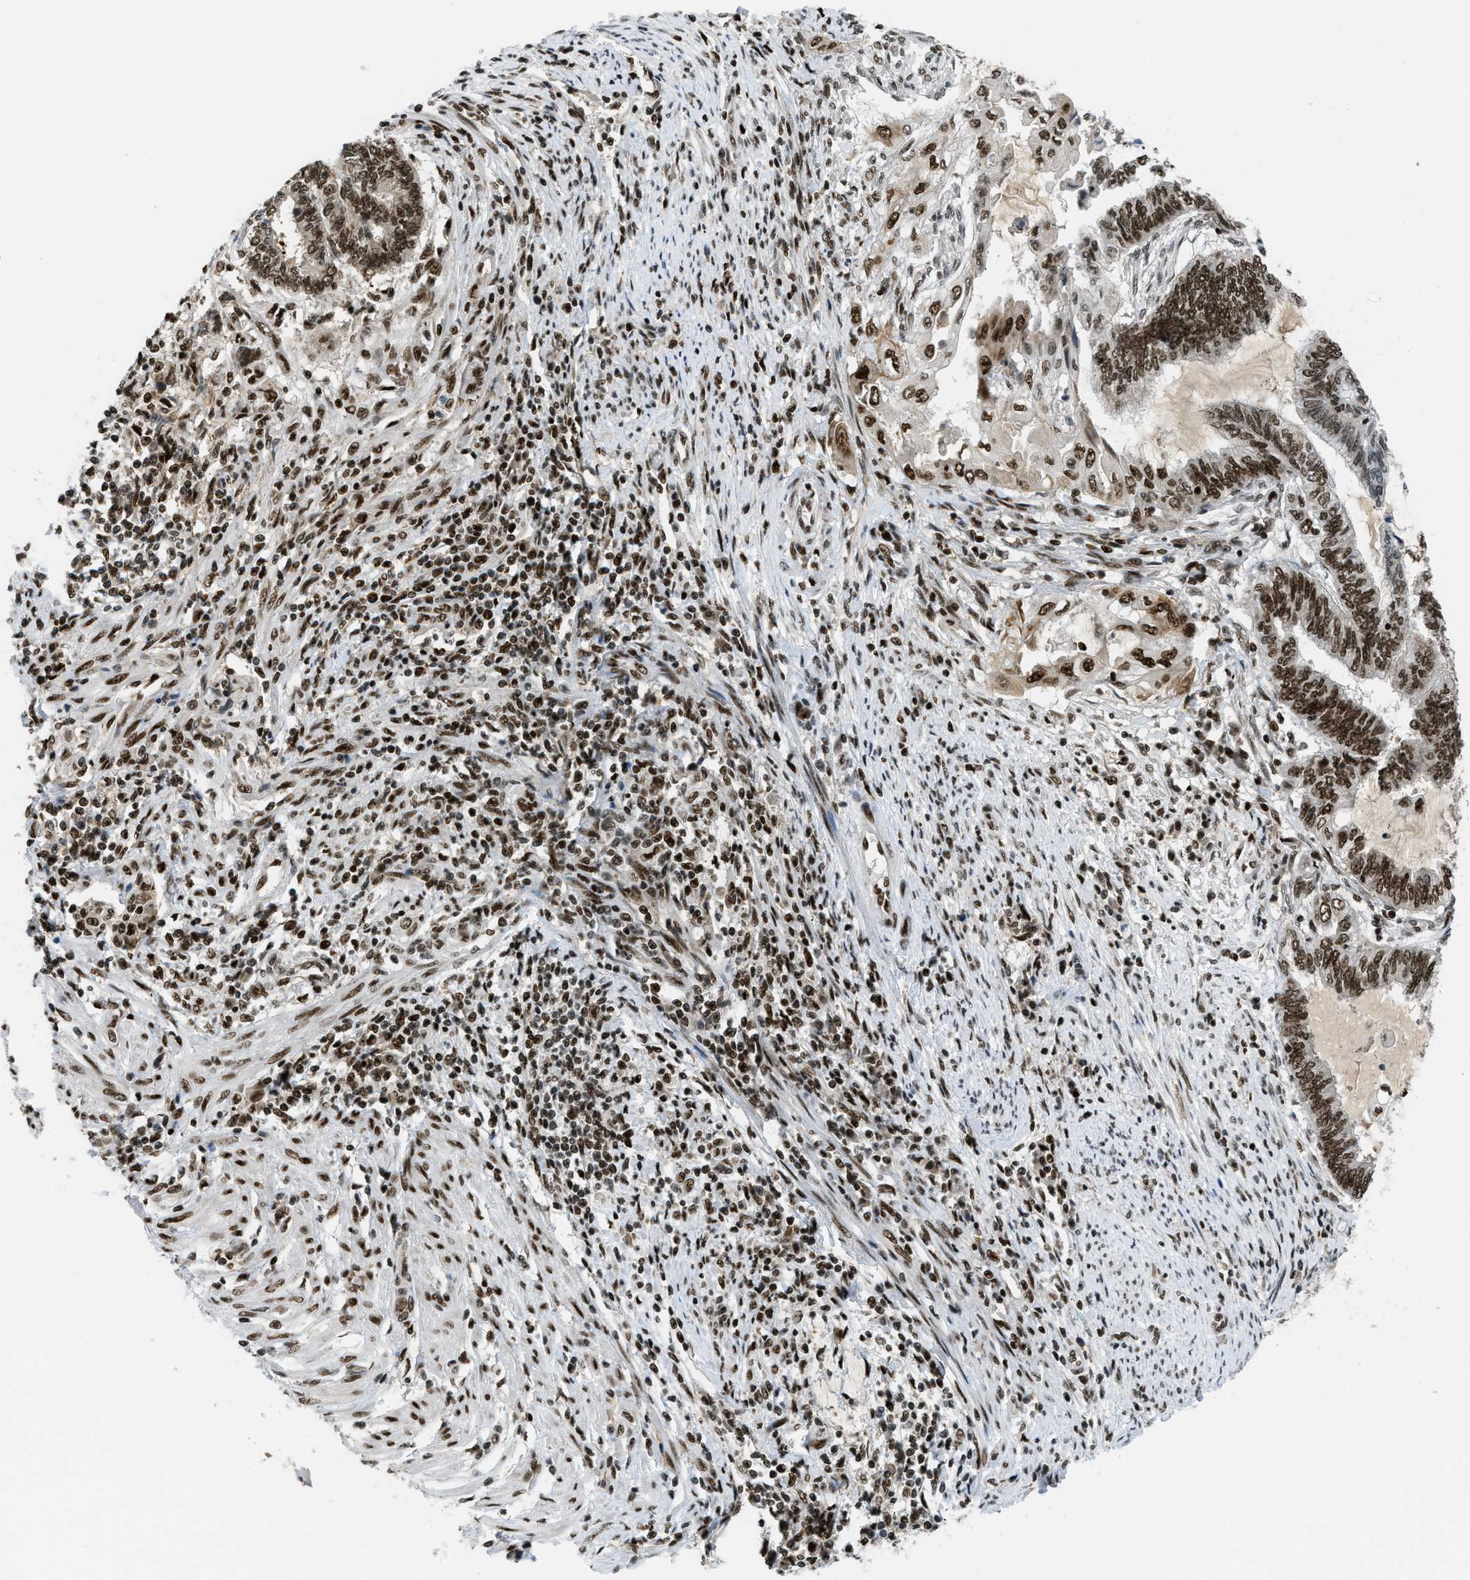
{"staining": {"intensity": "strong", "quantity": ">75%", "location": "nuclear"}, "tissue": "endometrial cancer", "cell_type": "Tumor cells", "image_type": "cancer", "snomed": [{"axis": "morphology", "description": "Adenocarcinoma, NOS"}, {"axis": "topography", "description": "Uterus"}, {"axis": "topography", "description": "Endometrium"}], "caption": "Strong nuclear protein positivity is seen in about >75% of tumor cells in endometrial cancer. (DAB (3,3'-diaminobenzidine) IHC with brightfield microscopy, high magnification).", "gene": "RFX5", "patient": {"sex": "female", "age": 70}}